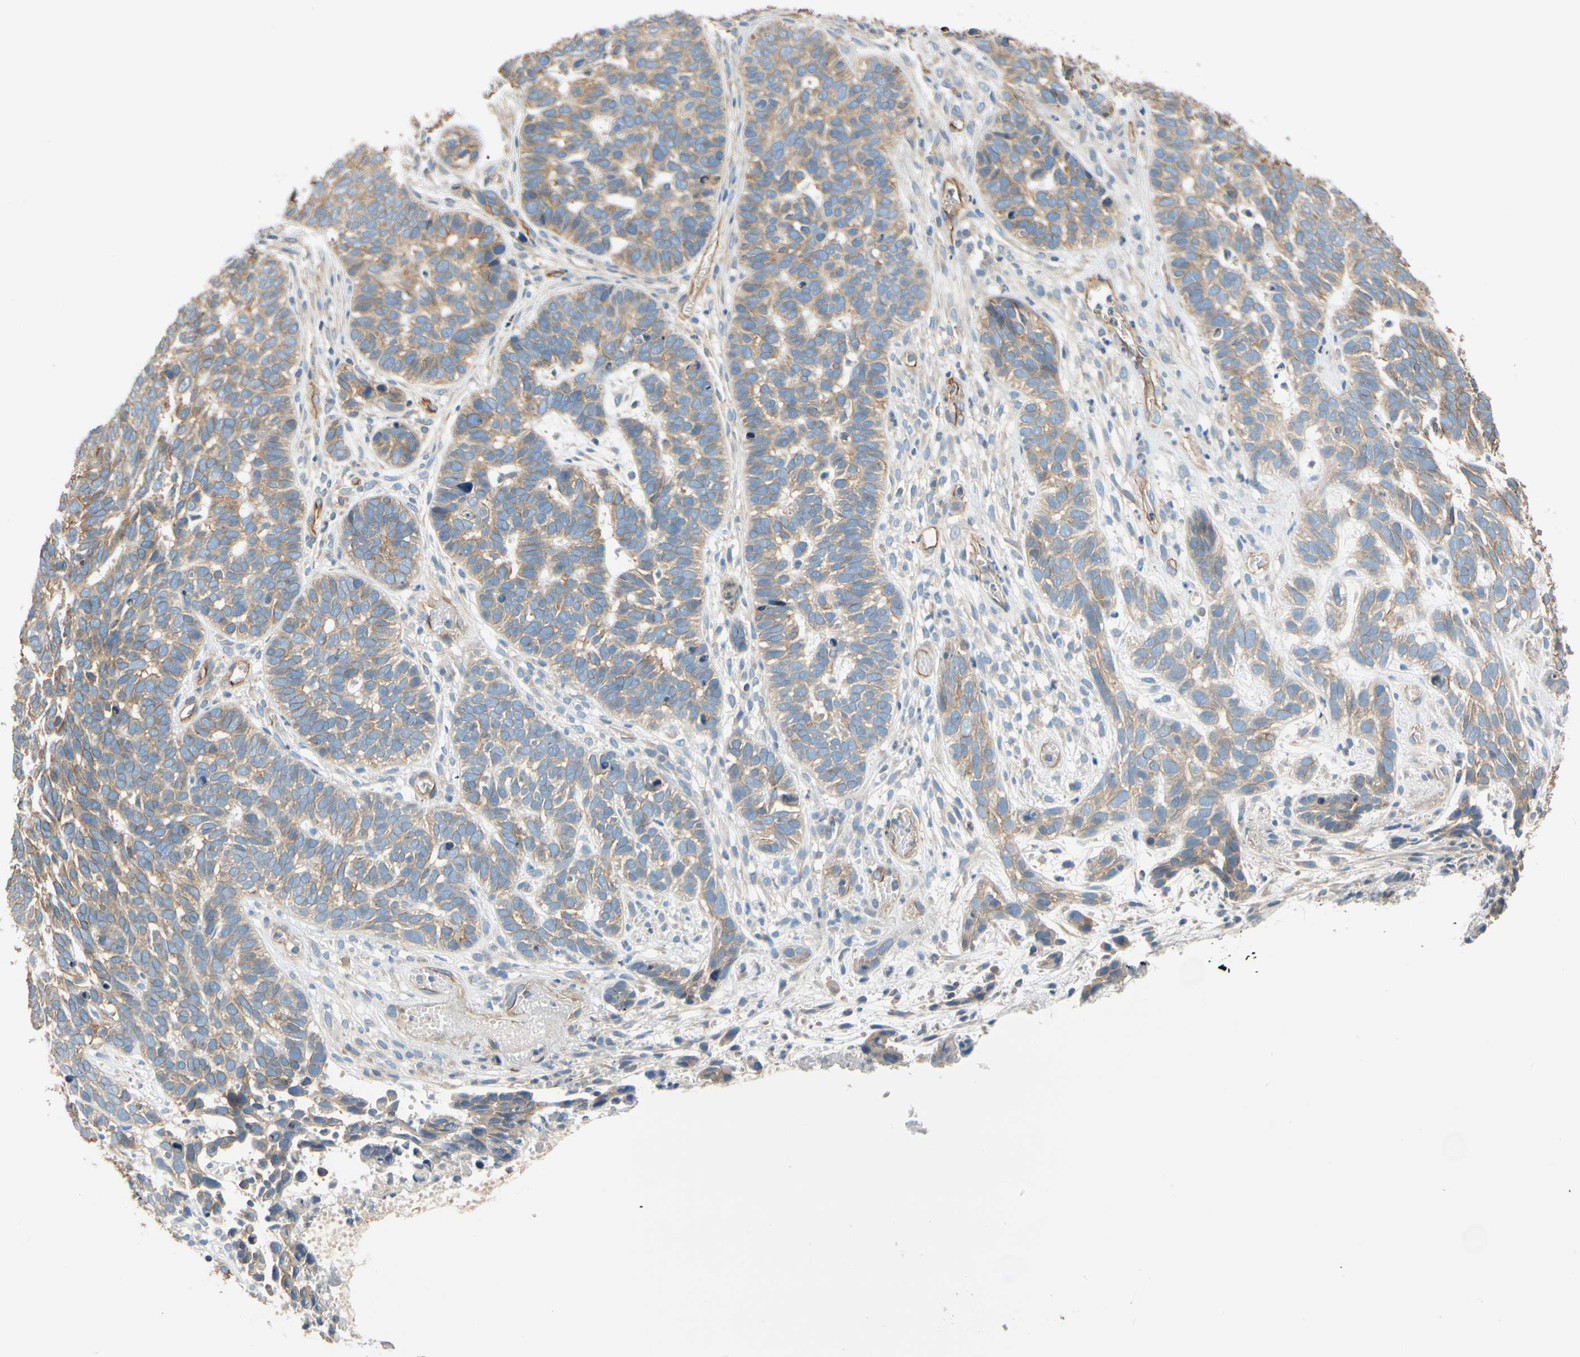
{"staining": {"intensity": "weak", "quantity": "25%-75%", "location": "cytoplasmic/membranous"}, "tissue": "skin cancer", "cell_type": "Tumor cells", "image_type": "cancer", "snomed": [{"axis": "morphology", "description": "Basal cell carcinoma"}, {"axis": "topography", "description": "Skin"}], "caption": "Immunohistochemistry of skin basal cell carcinoma reveals low levels of weak cytoplasmic/membranous expression in about 25%-75% of tumor cells.", "gene": "SPTAN1", "patient": {"sex": "male", "age": 87}}